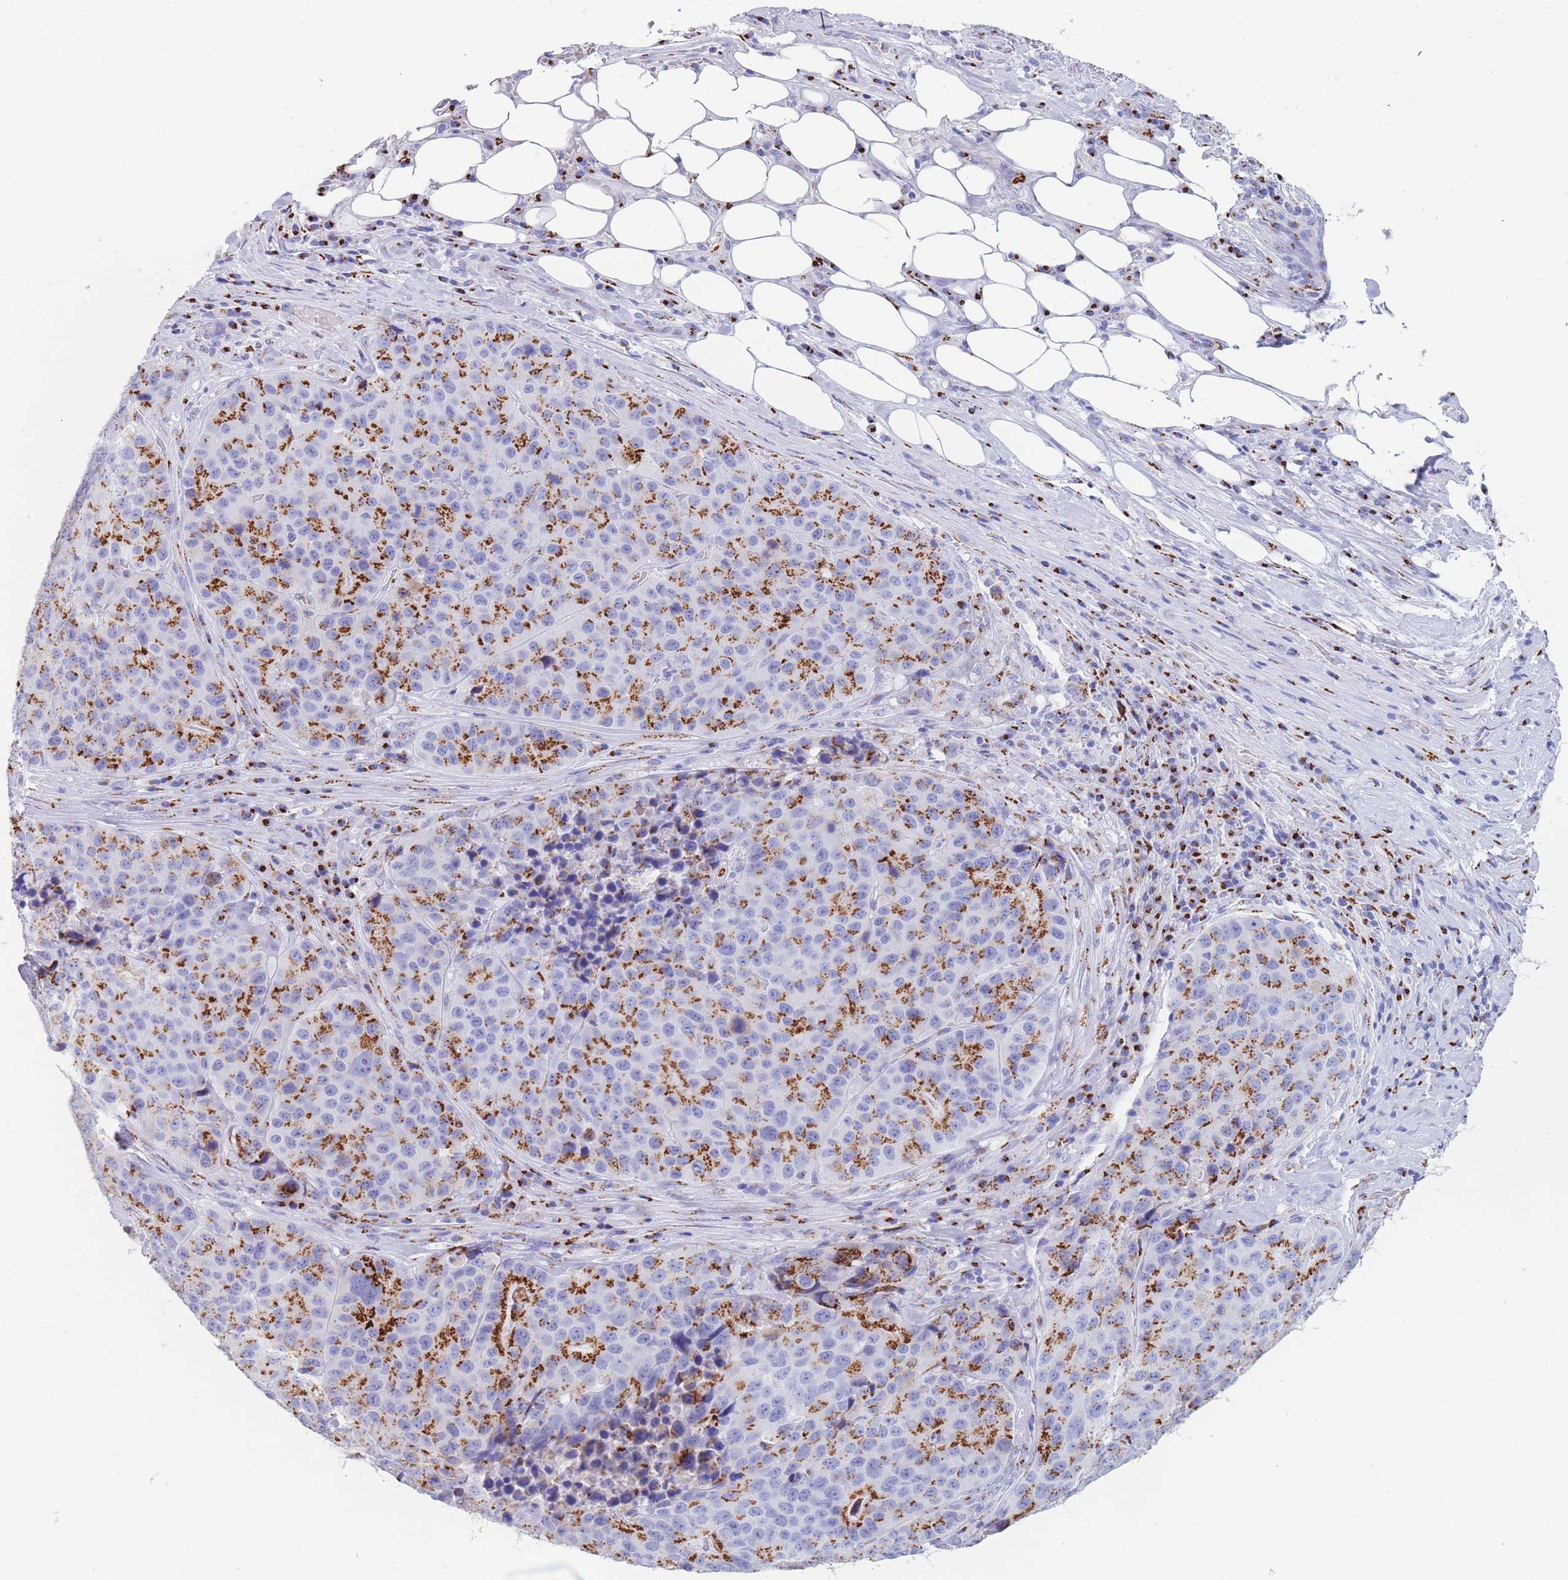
{"staining": {"intensity": "strong", "quantity": ">75%", "location": "cytoplasmic/membranous"}, "tissue": "stomach cancer", "cell_type": "Tumor cells", "image_type": "cancer", "snomed": [{"axis": "morphology", "description": "Adenocarcinoma, NOS"}, {"axis": "topography", "description": "Stomach"}], "caption": "High-magnification brightfield microscopy of stomach cancer (adenocarcinoma) stained with DAB (3,3'-diaminobenzidine) (brown) and counterstained with hematoxylin (blue). tumor cells exhibit strong cytoplasmic/membranous expression is seen in about>75% of cells.", "gene": "FAM3C", "patient": {"sex": "male", "age": 71}}